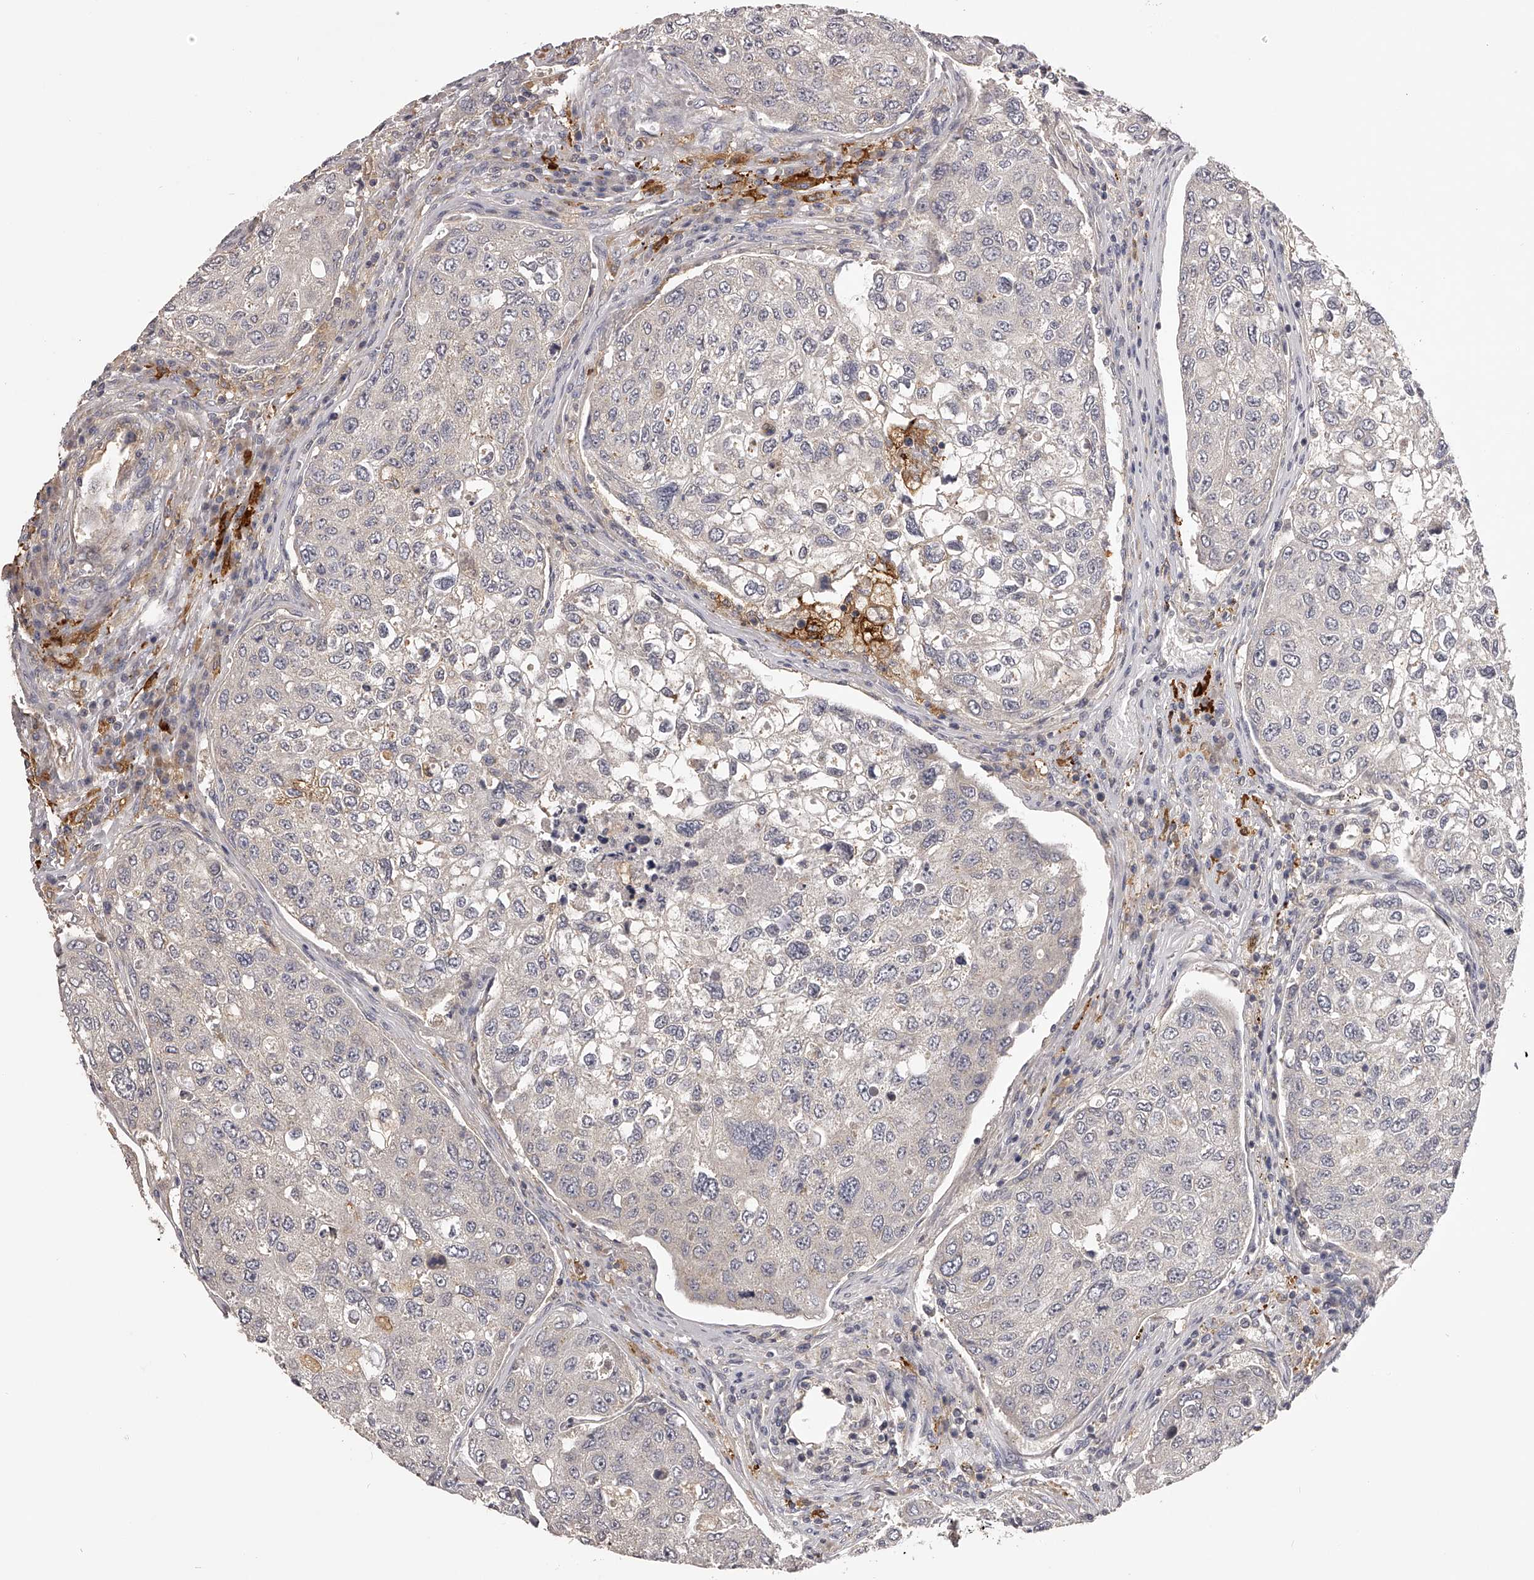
{"staining": {"intensity": "negative", "quantity": "none", "location": "none"}, "tissue": "urothelial cancer", "cell_type": "Tumor cells", "image_type": "cancer", "snomed": [{"axis": "morphology", "description": "Urothelial carcinoma, High grade"}, {"axis": "topography", "description": "Lymph node"}, {"axis": "topography", "description": "Urinary bladder"}], "caption": "Tumor cells show no significant positivity in urothelial cancer.", "gene": "TNN", "patient": {"sex": "male", "age": 51}}